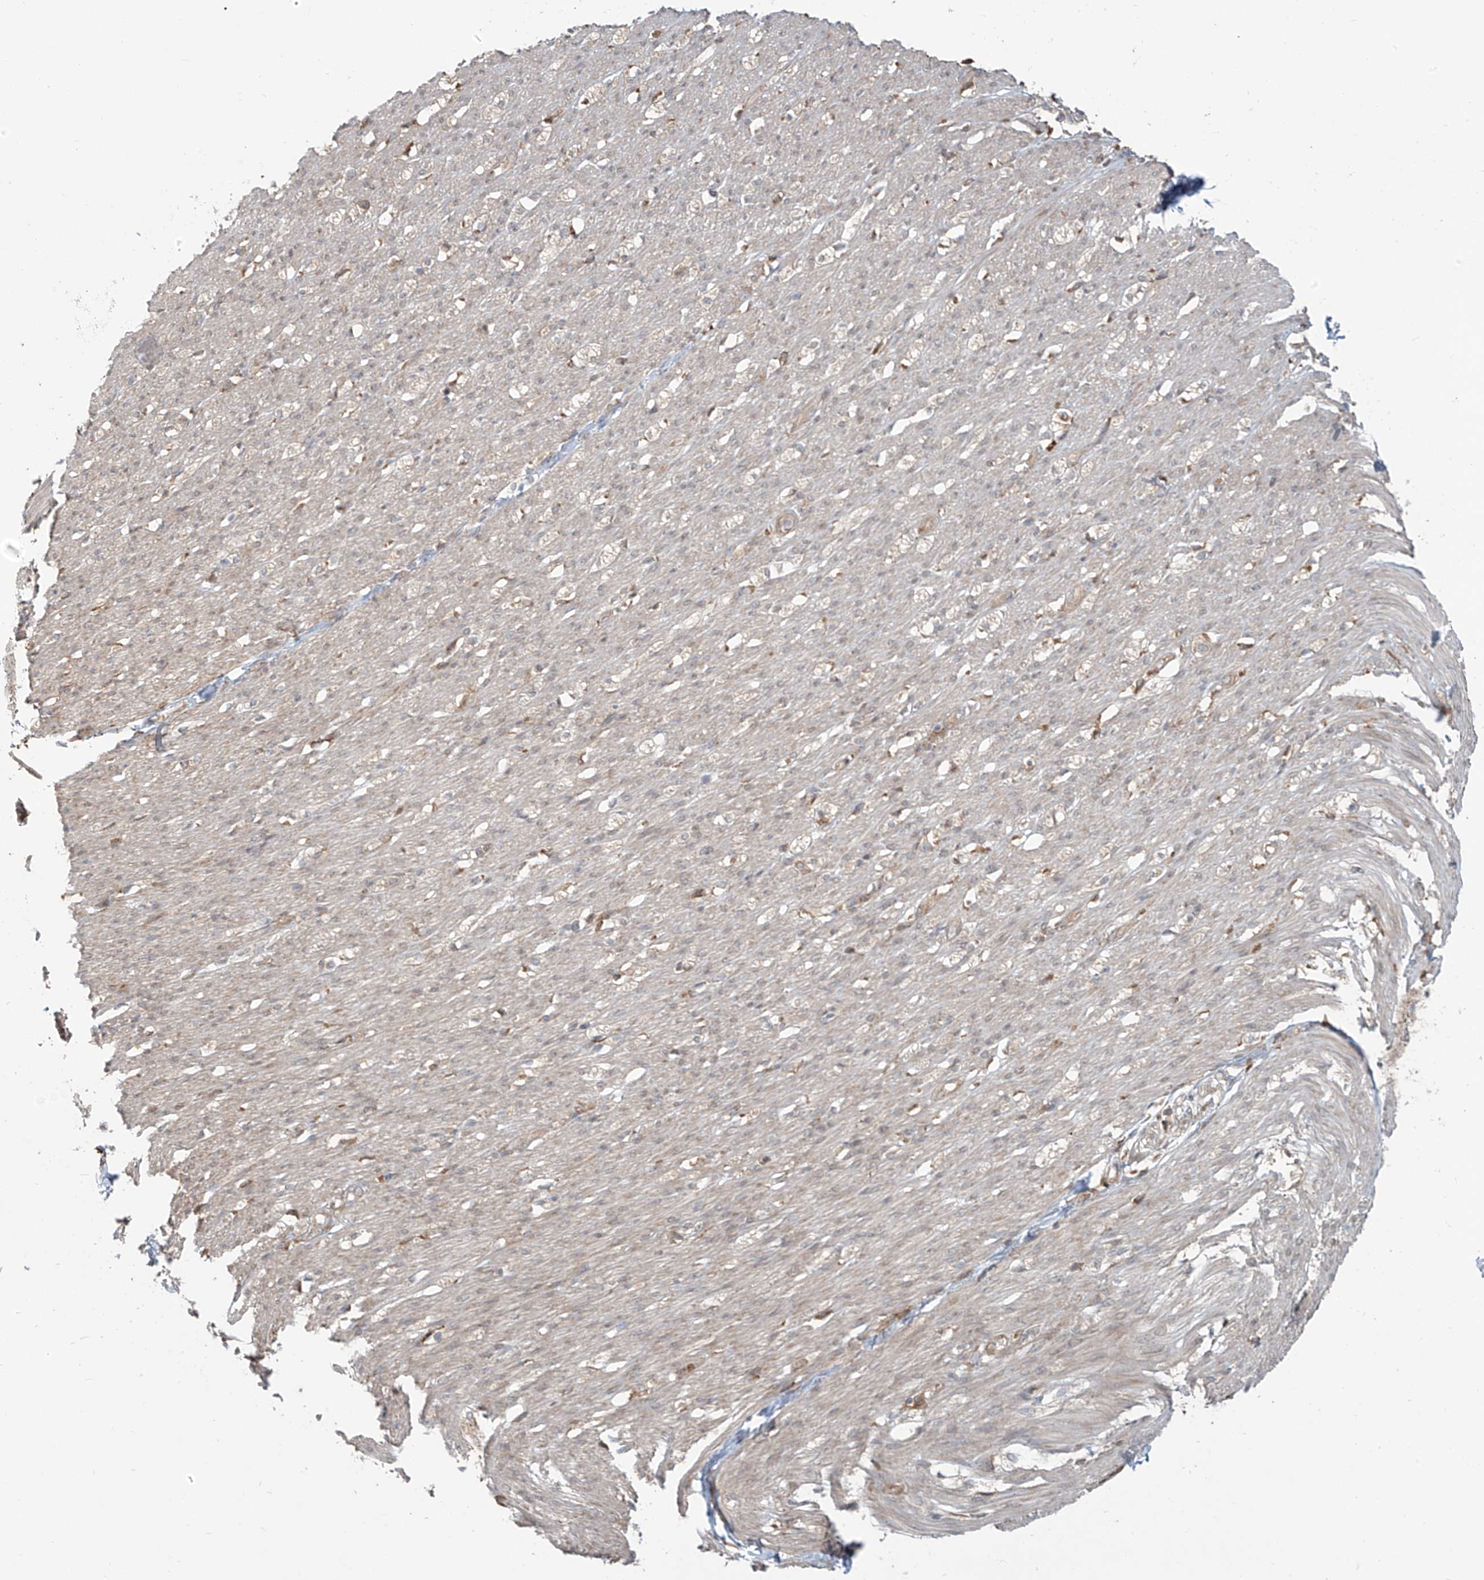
{"staining": {"intensity": "weak", "quantity": ">75%", "location": "cytoplasmic/membranous"}, "tissue": "smooth muscle", "cell_type": "Smooth muscle cells", "image_type": "normal", "snomed": [{"axis": "morphology", "description": "Normal tissue, NOS"}, {"axis": "morphology", "description": "Adenocarcinoma, NOS"}, {"axis": "topography", "description": "Colon"}, {"axis": "topography", "description": "Peripheral nerve tissue"}], "caption": "High-magnification brightfield microscopy of benign smooth muscle stained with DAB (3,3'-diaminobenzidine) (brown) and counterstained with hematoxylin (blue). smooth muscle cells exhibit weak cytoplasmic/membranous positivity is identified in about>75% of cells.", "gene": "KATNIP", "patient": {"sex": "male", "age": 14}}